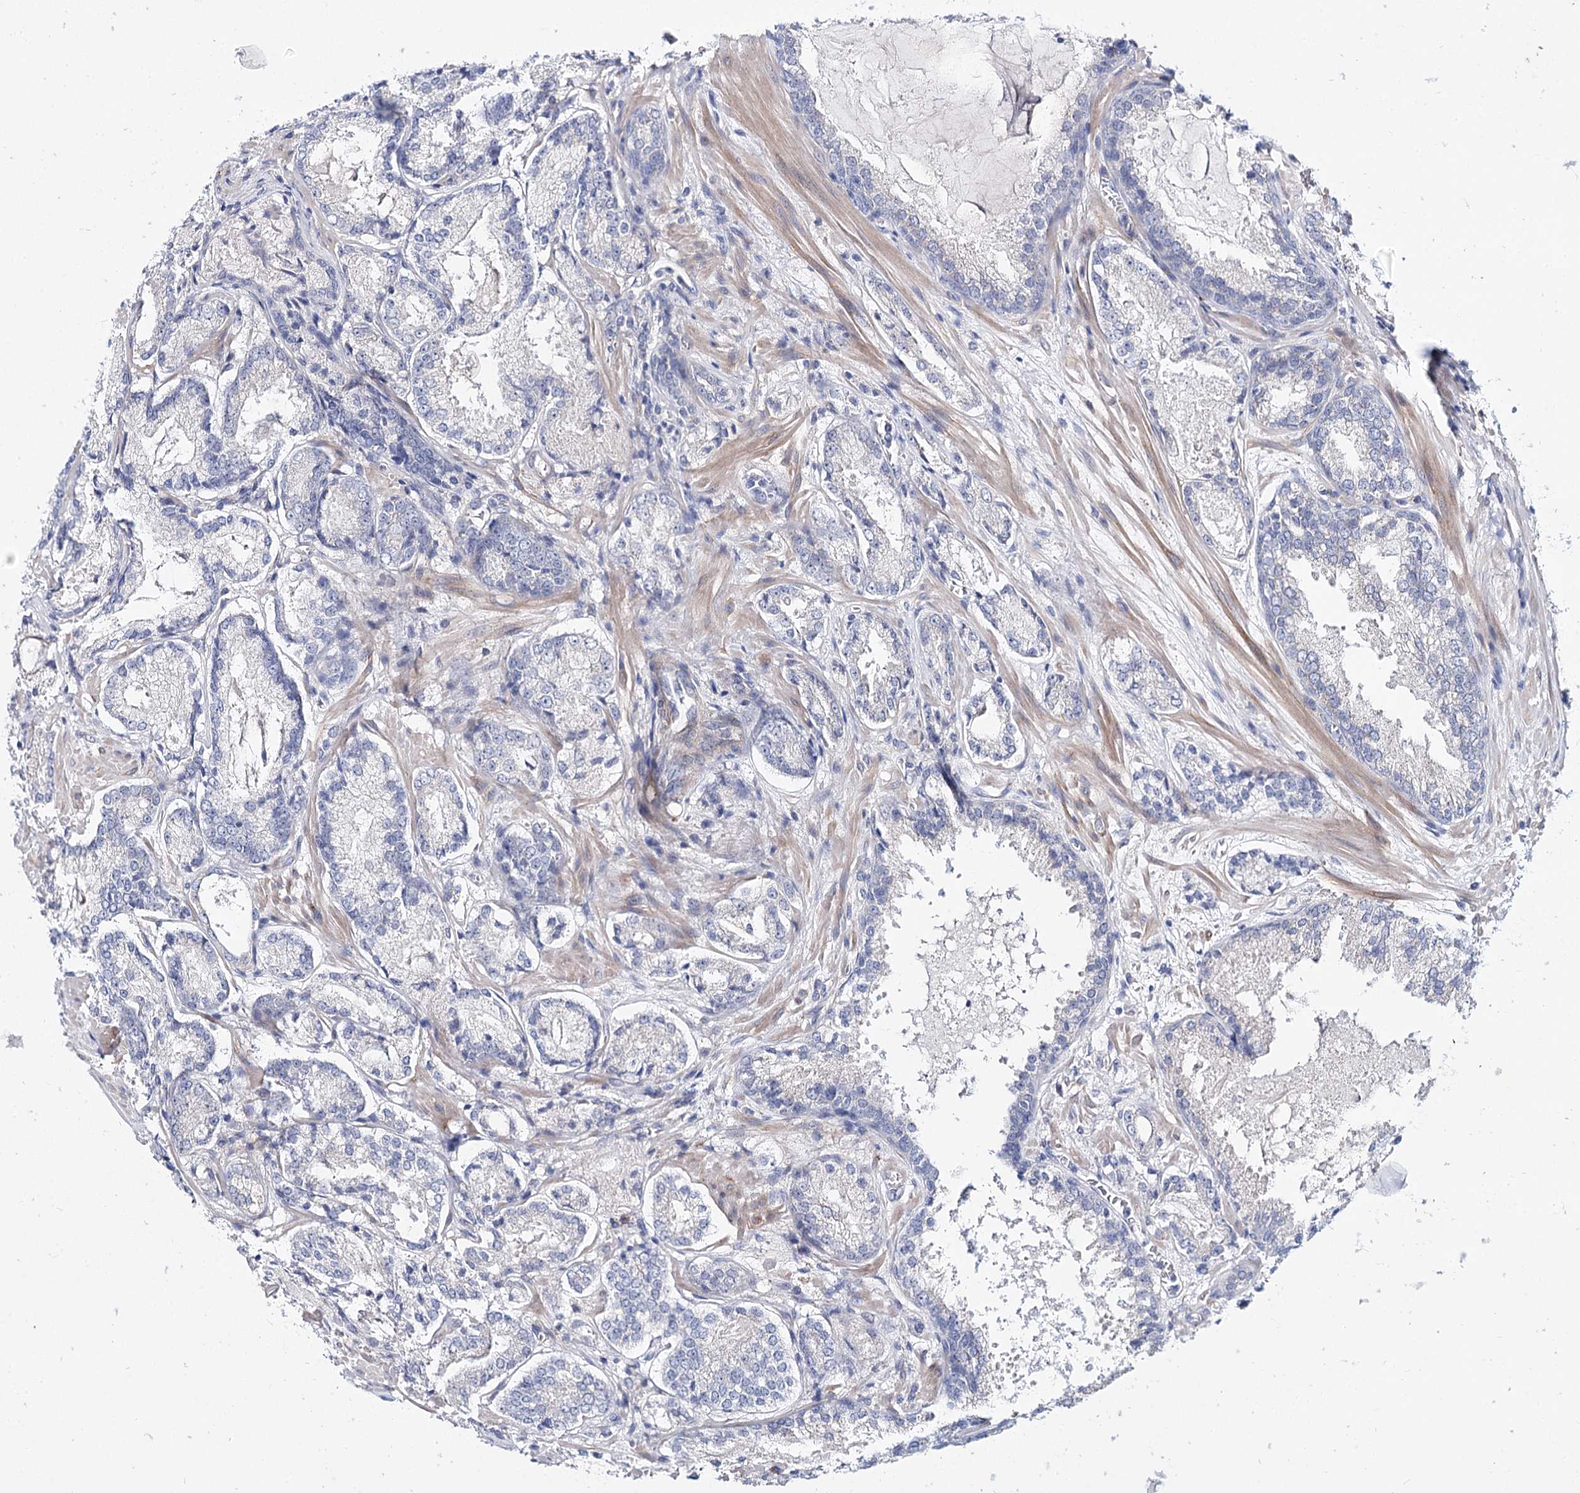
{"staining": {"intensity": "negative", "quantity": "none", "location": "none"}, "tissue": "prostate cancer", "cell_type": "Tumor cells", "image_type": "cancer", "snomed": [{"axis": "morphology", "description": "Adenocarcinoma, Low grade"}, {"axis": "topography", "description": "Prostate"}], "caption": "High magnification brightfield microscopy of low-grade adenocarcinoma (prostate) stained with DAB (3,3'-diaminobenzidine) (brown) and counterstained with hematoxylin (blue): tumor cells show no significant positivity.", "gene": "TEX12", "patient": {"sex": "male", "age": 74}}